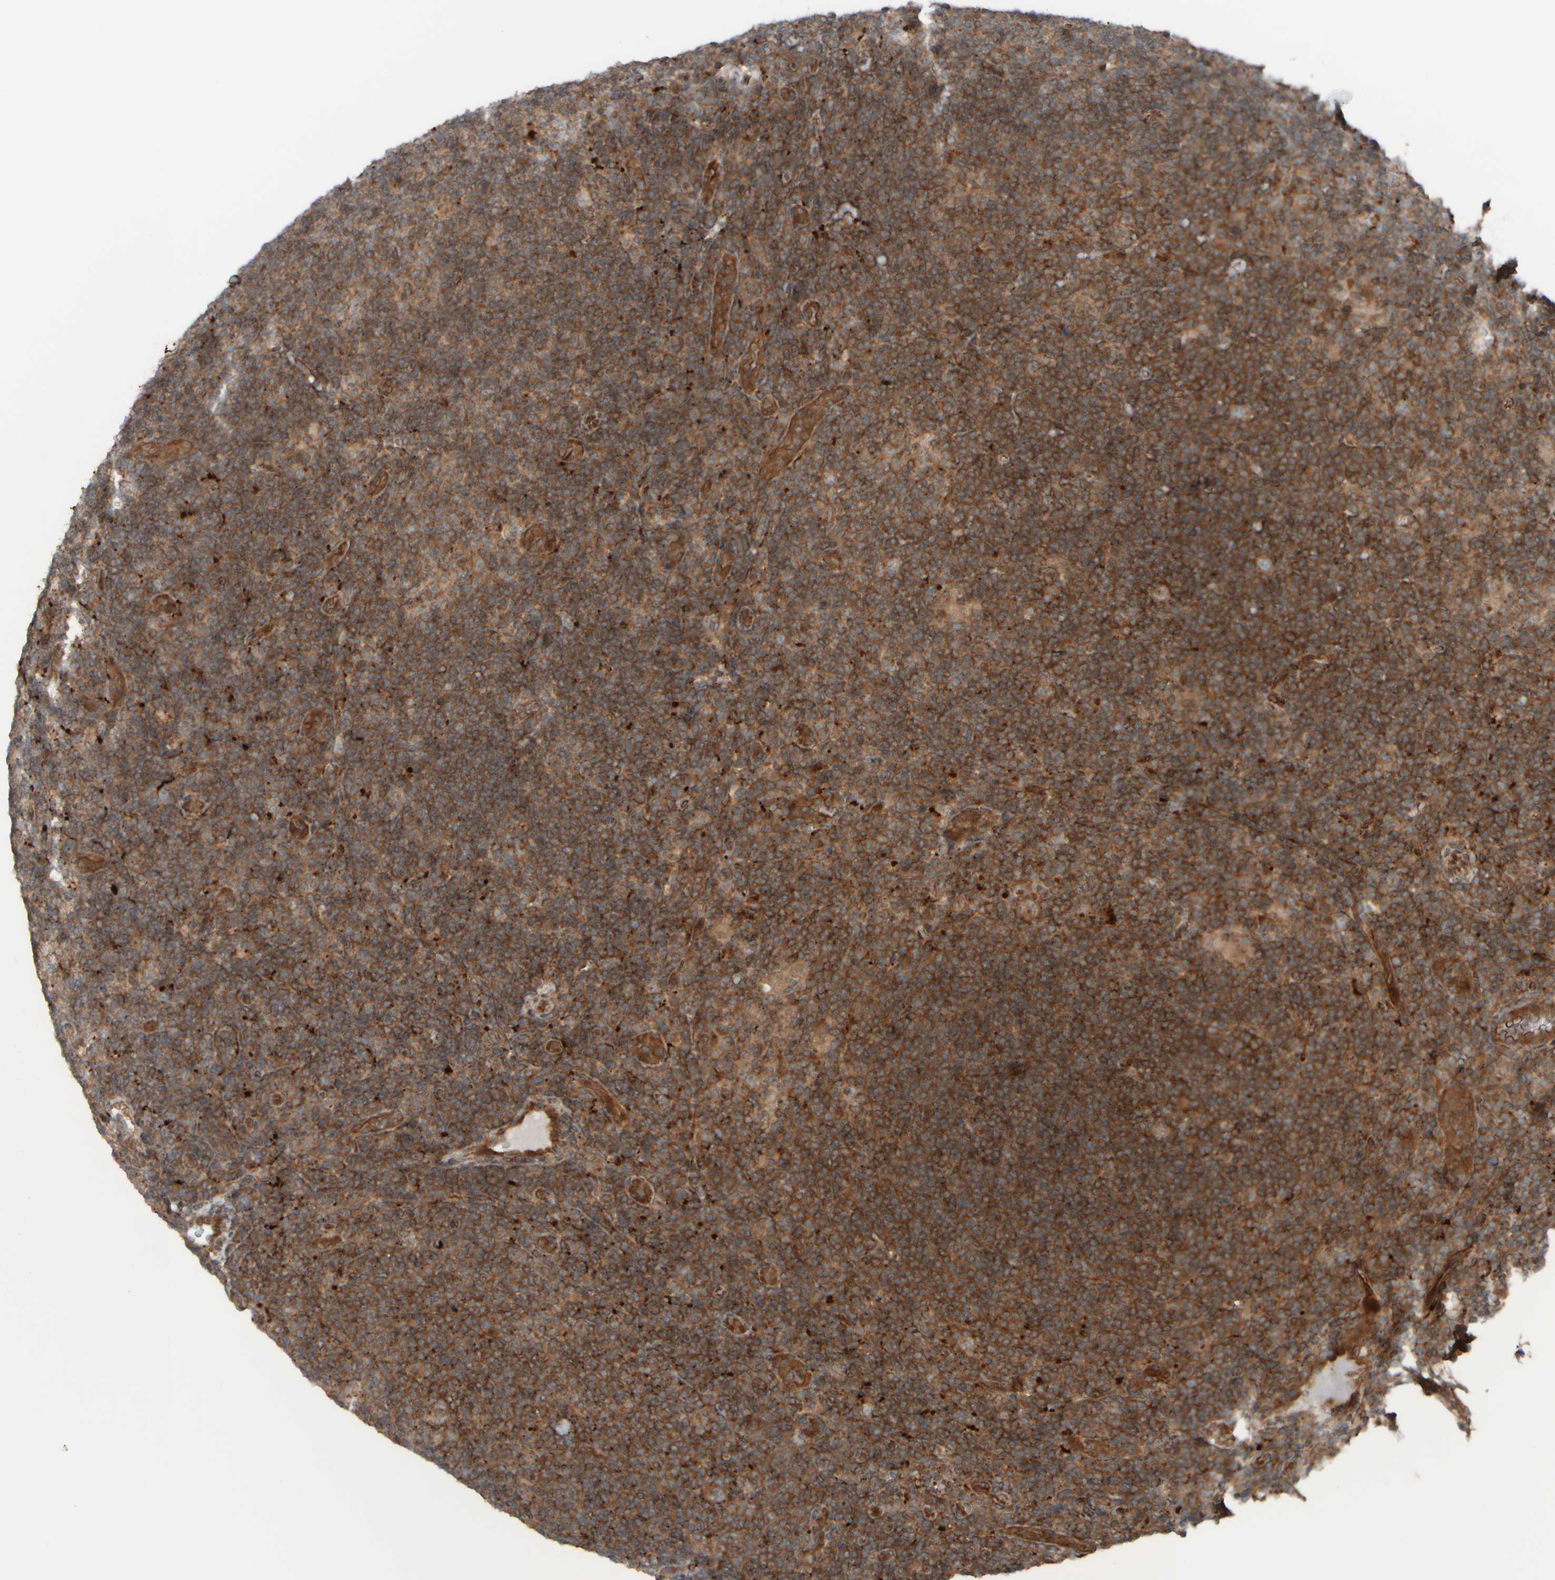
{"staining": {"intensity": "moderate", "quantity": ">75%", "location": "cytoplasmic/membranous"}, "tissue": "lymphoma", "cell_type": "Tumor cells", "image_type": "cancer", "snomed": [{"axis": "morphology", "description": "Hodgkin's disease, NOS"}, {"axis": "topography", "description": "Lymph node"}], "caption": "Lymphoma was stained to show a protein in brown. There is medium levels of moderate cytoplasmic/membranous positivity in approximately >75% of tumor cells. (DAB IHC with brightfield microscopy, high magnification).", "gene": "GIGYF1", "patient": {"sex": "female", "age": 57}}